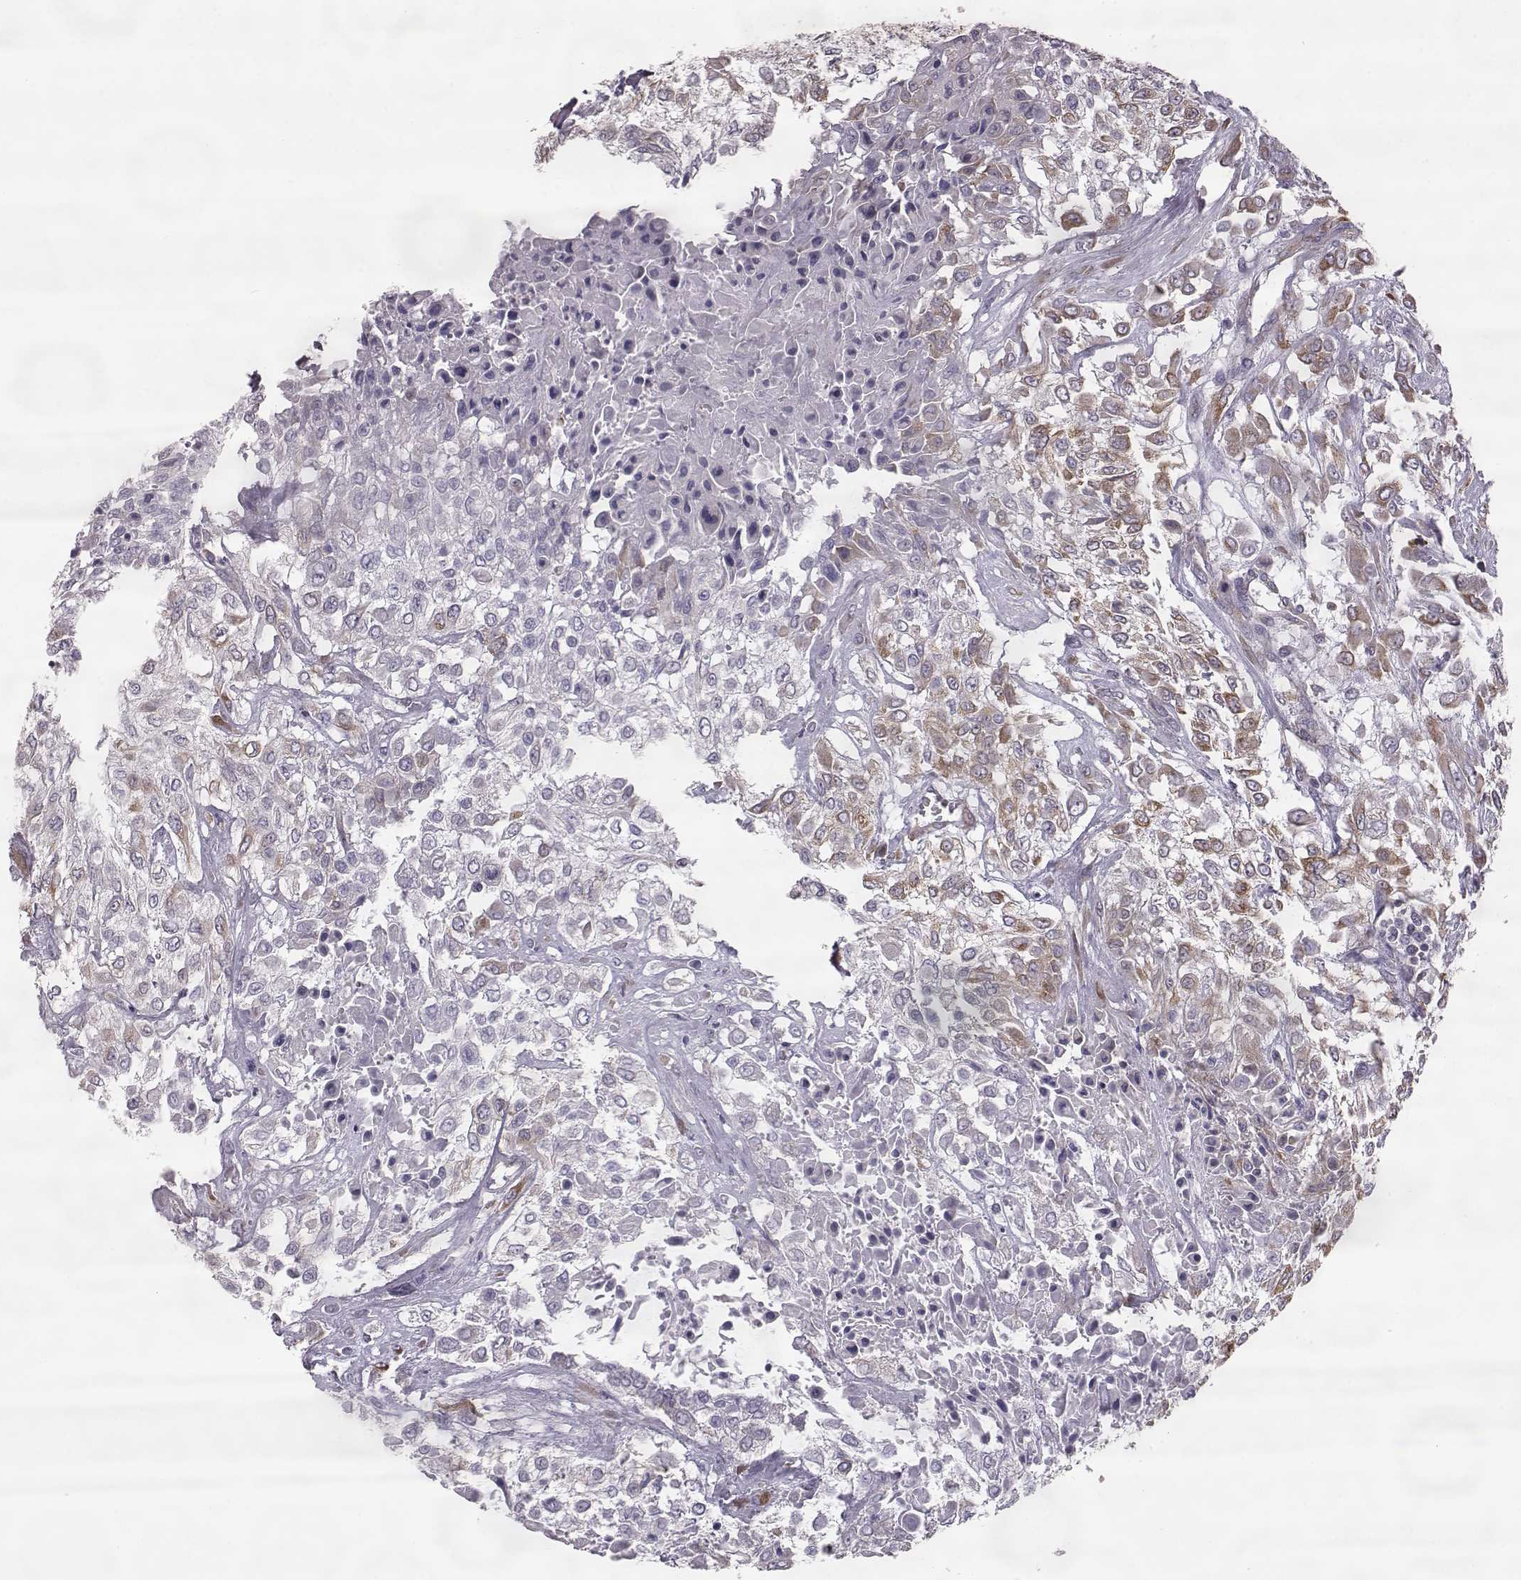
{"staining": {"intensity": "strong", "quantity": "25%-75%", "location": "cytoplasmic/membranous"}, "tissue": "urothelial cancer", "cell_type": "Tumor cells", "image_type": "cancer", "snomed": [{"axis": "morphology", "description": "Urothelial carcinoma, High grade"}, {"axis": "topography", "description": "Urinary bladder"}], "caption": "DAB (3,3'-diaminobenzidine) immunohistochemical staining of human urothelial cancer shows strong cytoplasmic/membranous protein staining in approximately 25%-75% of tumor cells. (DAB (3,3'-diaminobenzidine) IHC with brightfield microscopy, high magnification).", "gene": "ELOVL5", "patient": {"sex": "male", "age": 57}}